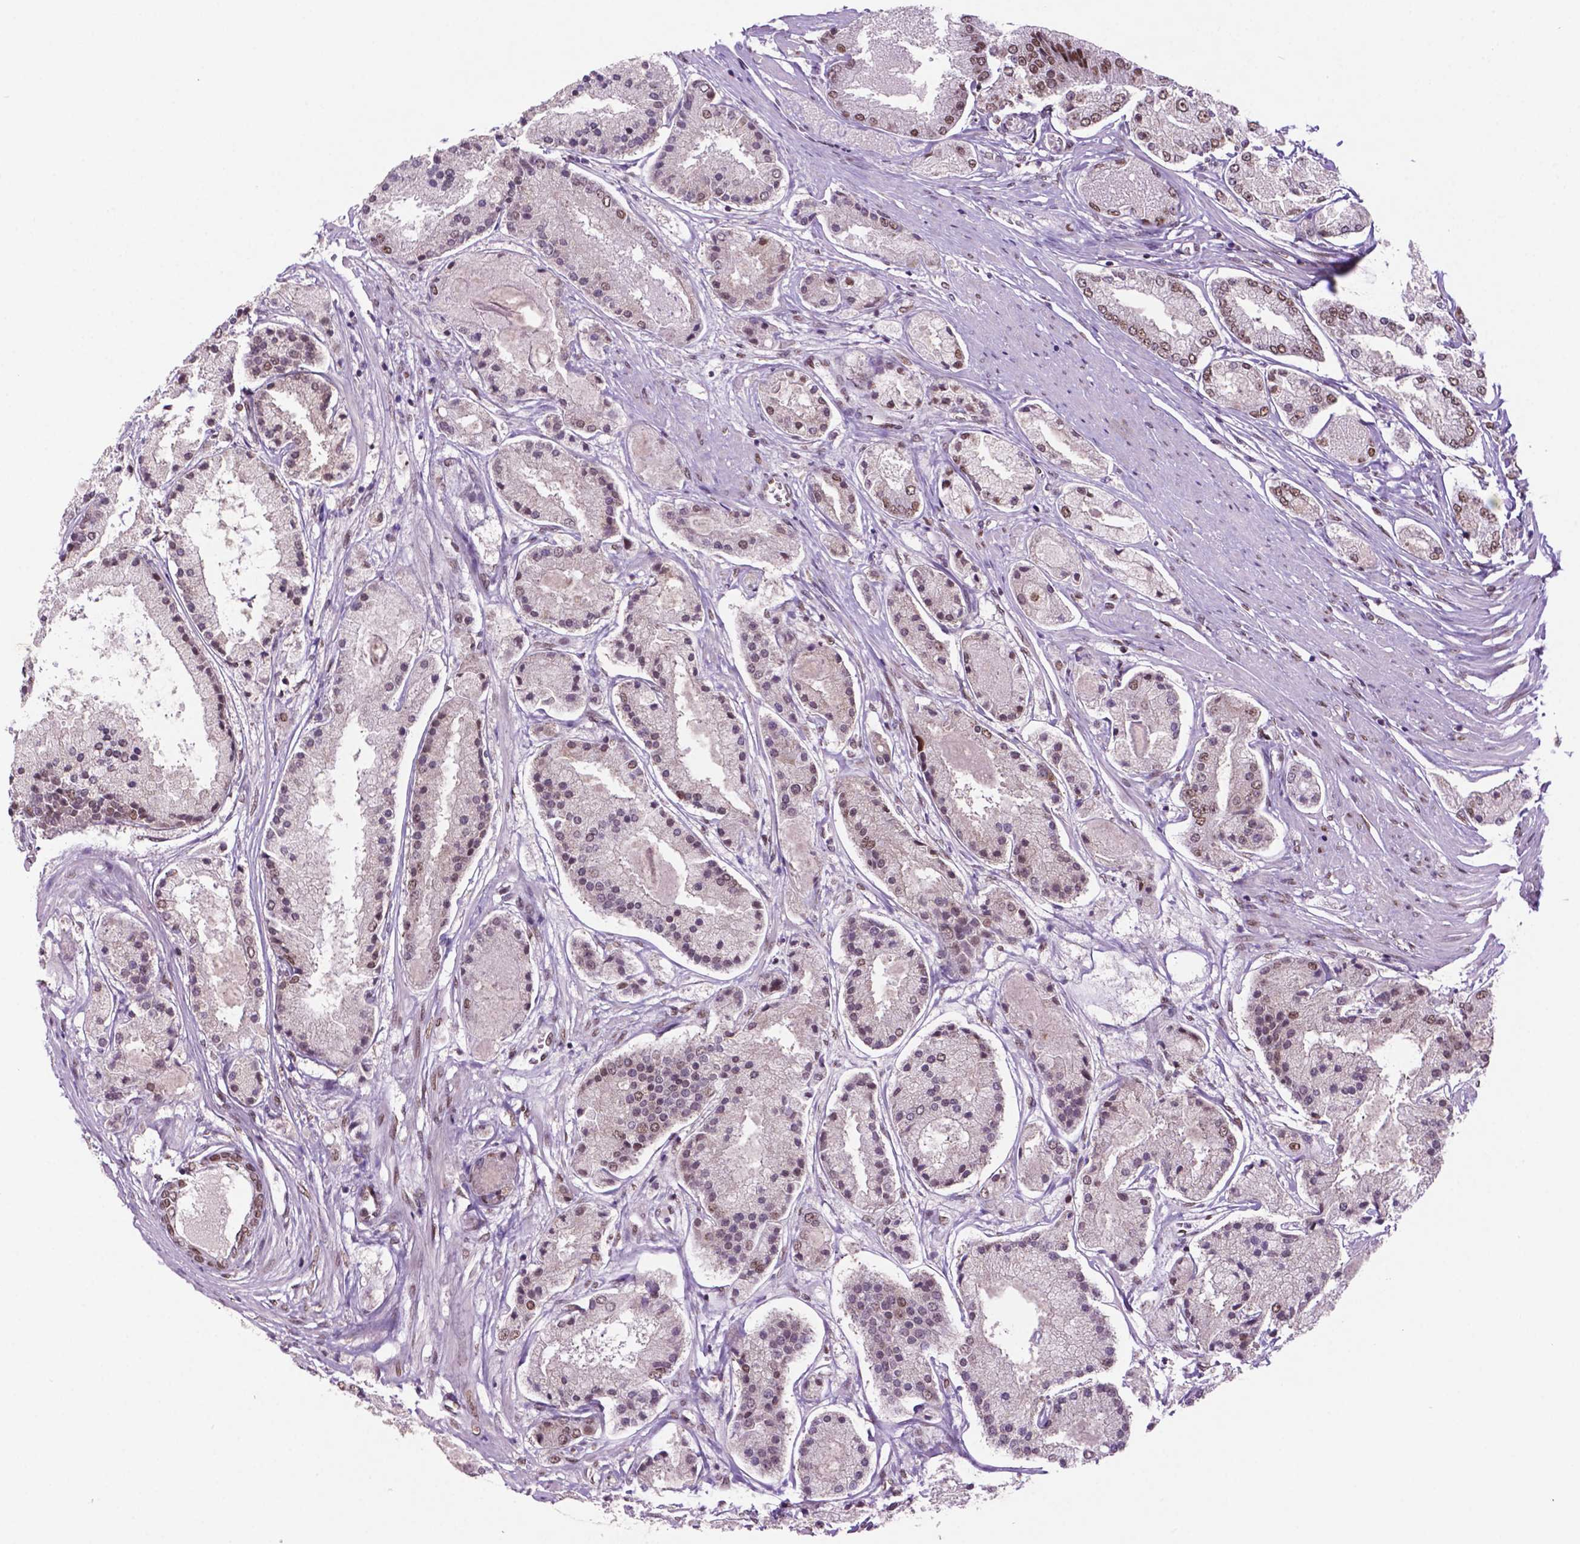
{"staining": {"intensity": "weak", "quantity": "25%-75%", "location": "nuclear"}, "tissue": "prostate cancer", "cell_type": "Tumor cells", "image_type": "cancer", "snomed": [{"axis": "morphology", "description": "Adenocarcinoma, High grade"}, {"axis": "topography", "description": "Prostate"}], "caption": "Protein expression analysis of human prostate cancer reveals weak nuclear staining in about 25%-75% of tumor cells.", "gene": "MLH1", "patient": {"sex": "male", "age": 67}}